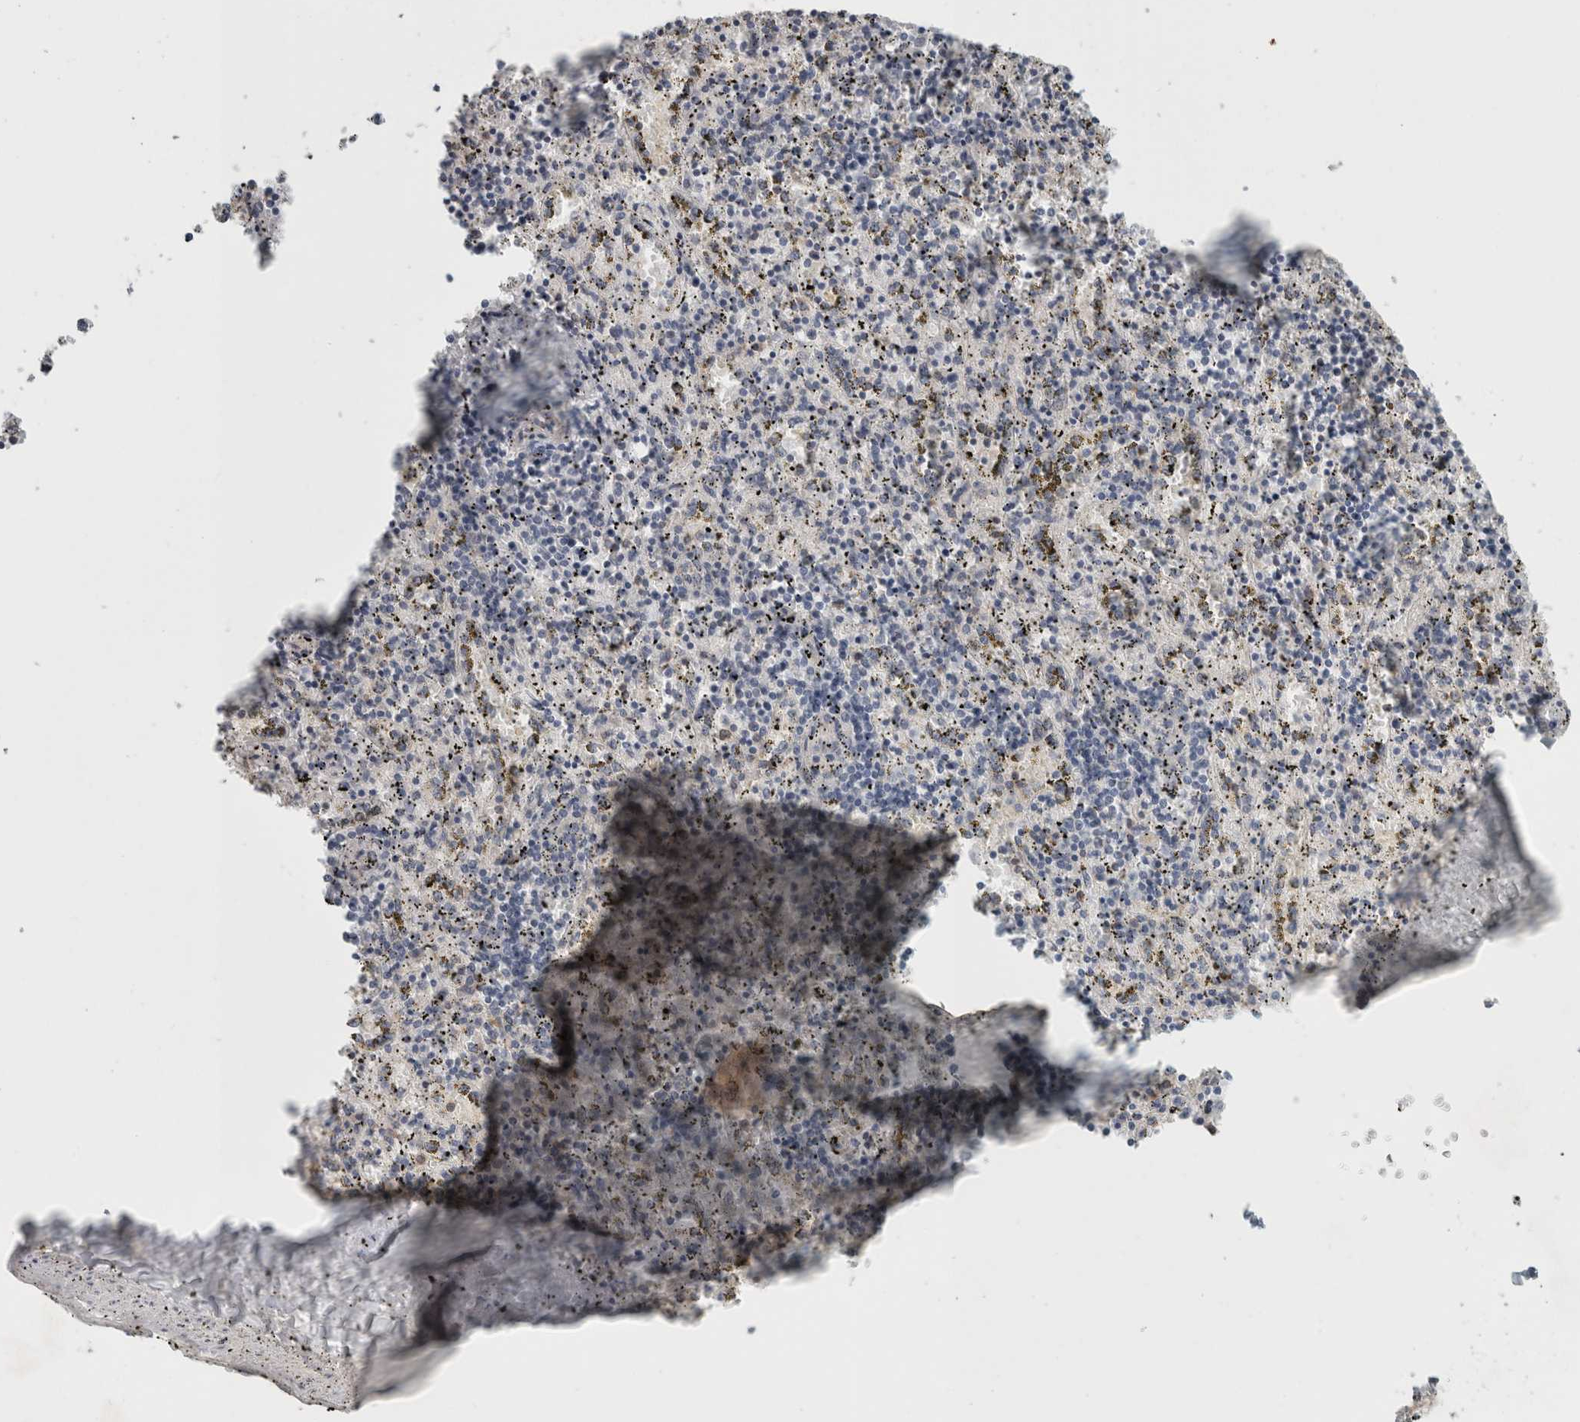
{"staining": {"intensity": "negative", "quantity": "none", "location": "none"}, "tissue": "spleen", "cell_type": "Cells in red pulp", "image_type": "normal", "snomed": [{"axis": "morphology", "description": "Normal tissue, NOS"}, {"axis": "topography", "description": "Spleen"}], "caption": "Cells in red pulp are negative for brown protein staining in unremarkable spleen. (DAB (3,3'-diaminobenzidine) immunohistochemistry (IHC), high magnification).", "gene": "RASAL2", "patient": {"sex": "male", "age": 11}}